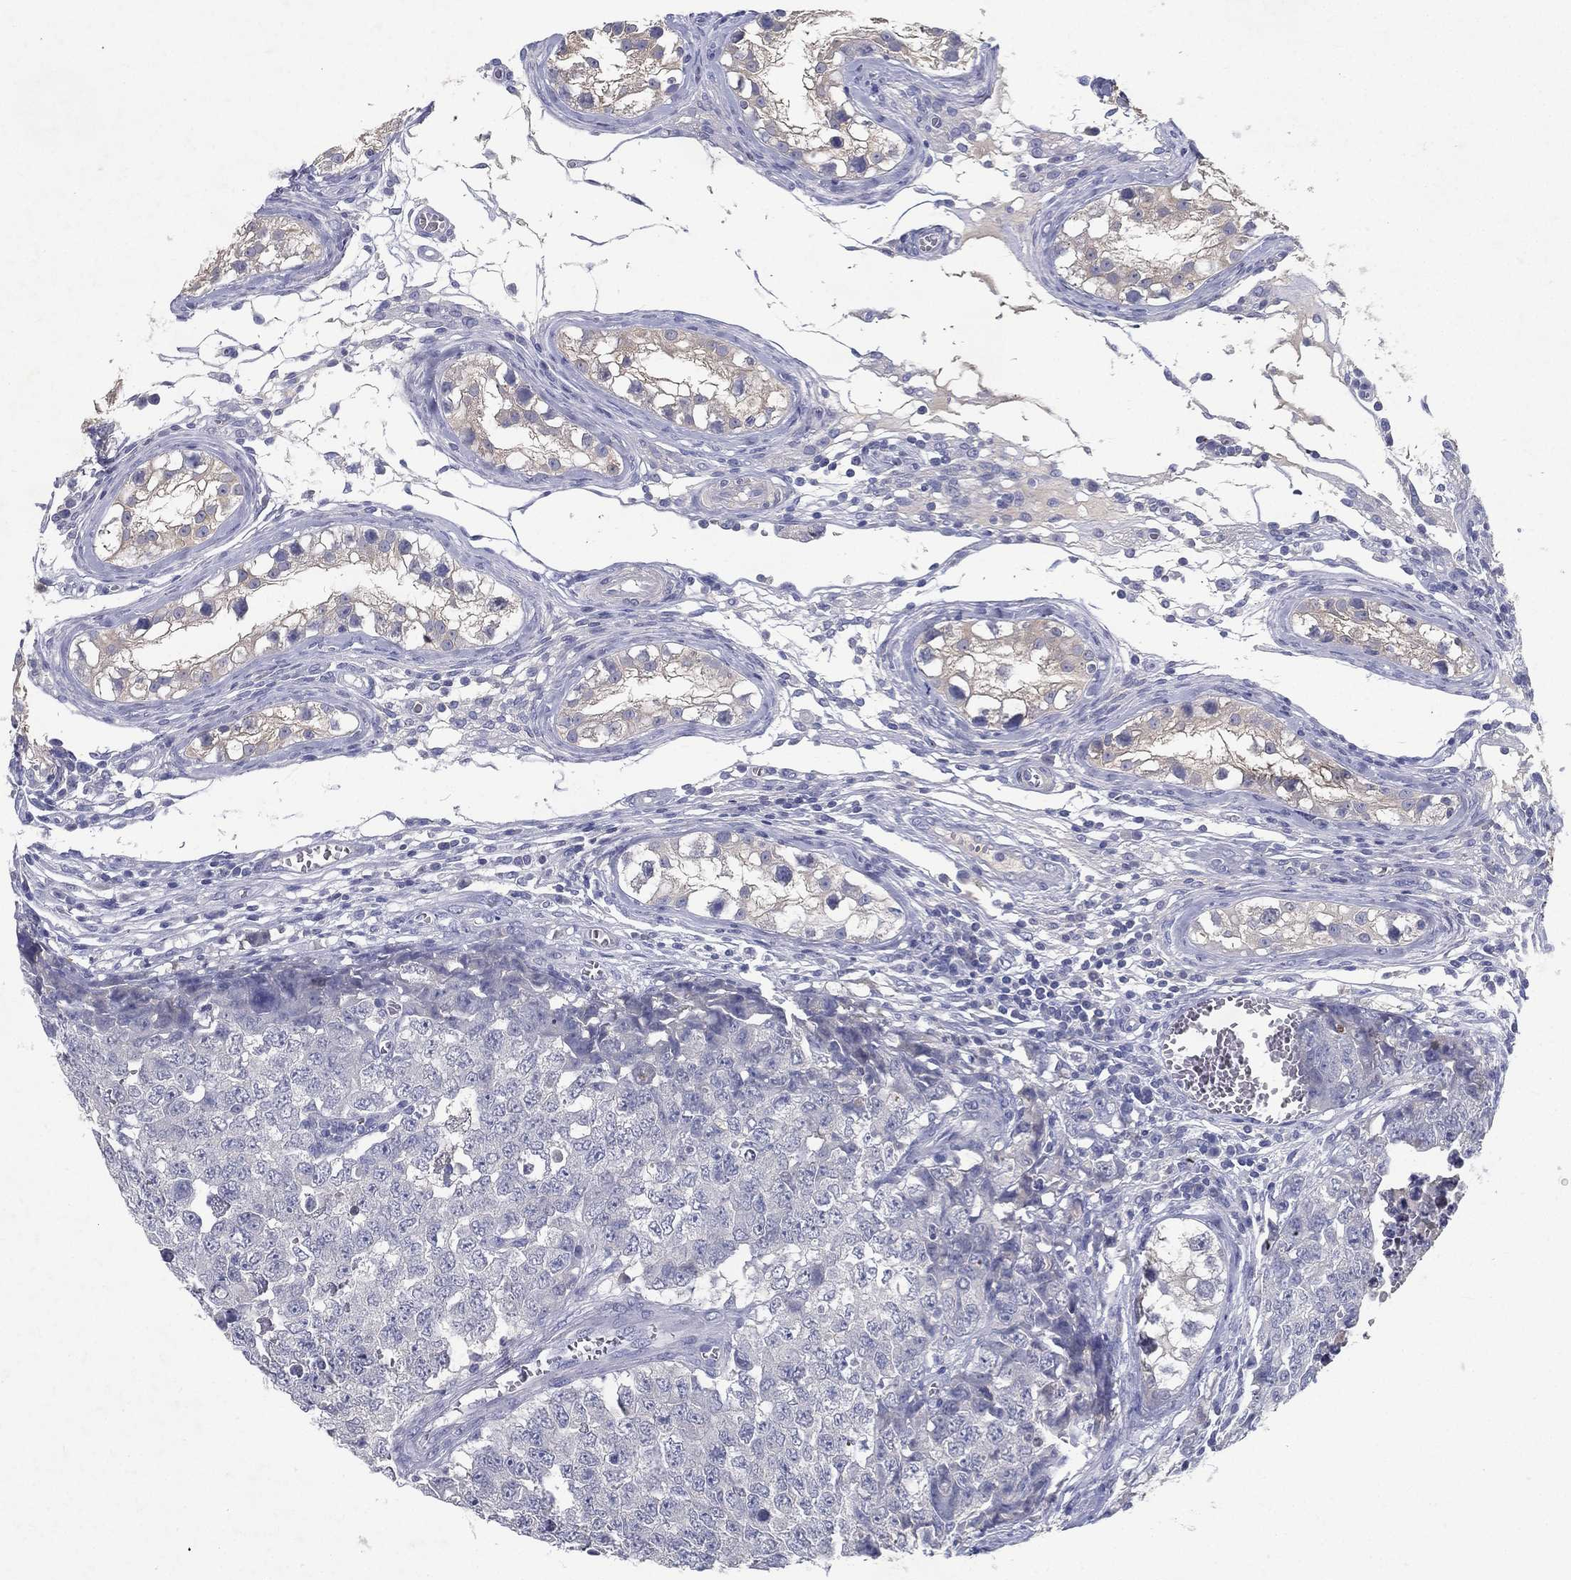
{"staining": {"intensity": "negative", "quantity": "none", "location": "none"}, "tissue": "testis cancer", "cell_type": "Tumor cells", "image_type": "cancer", "snomed": [{"axis": "morphology", "description": "Carcinoma, Embryonal, NOS"}, {"axis": "topography", "description": "Testis"}], "caption": "A high-resolution image shows immunohistochemistry staining of testis cancer (embryonal carcinoma), which shows no significant positivity in tumor cells.", "gene": "RGS13", "patient": {"sex": "male", "age": 23}}